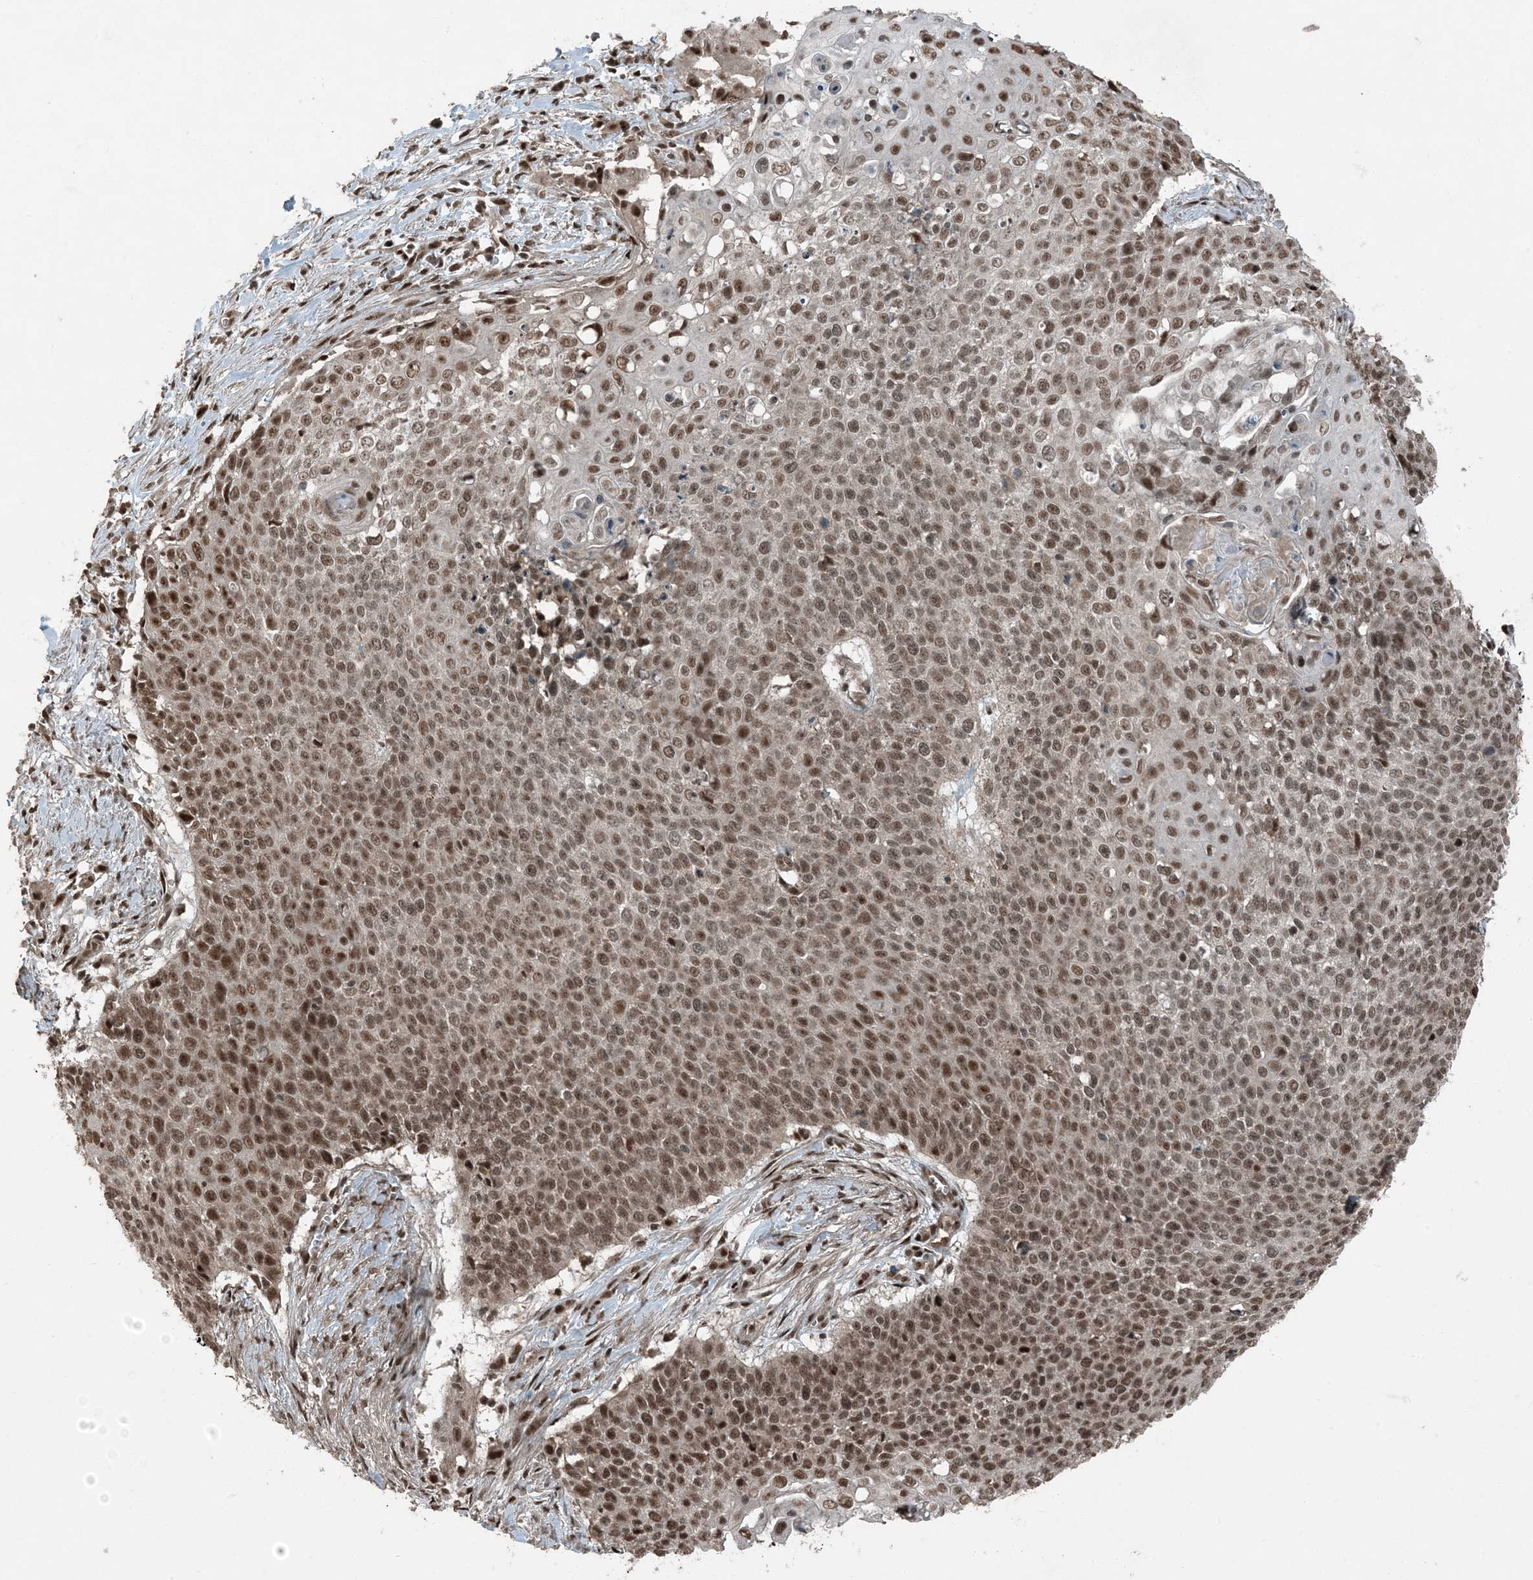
{"staining": {"intensity": "moderate", "quantity": ">75%", "location": "nuclear"}, "tissue": "cervical cancer", "cell_type": "Tumor cells", "image_type": "cancer", "snomed": [{"axis": "morphology", "description": "Squamous cell carcinoma, NOS"}, {"axis": "topography", "description": "Cervix"}], "caption": "Moderate nuclear positivity is appreciated in approximately >75% of tumor cells in squamous cell carcinoma (cervical).", "gene": "TRAPPC12", "patient": {"sex": "female", "age": 39}}